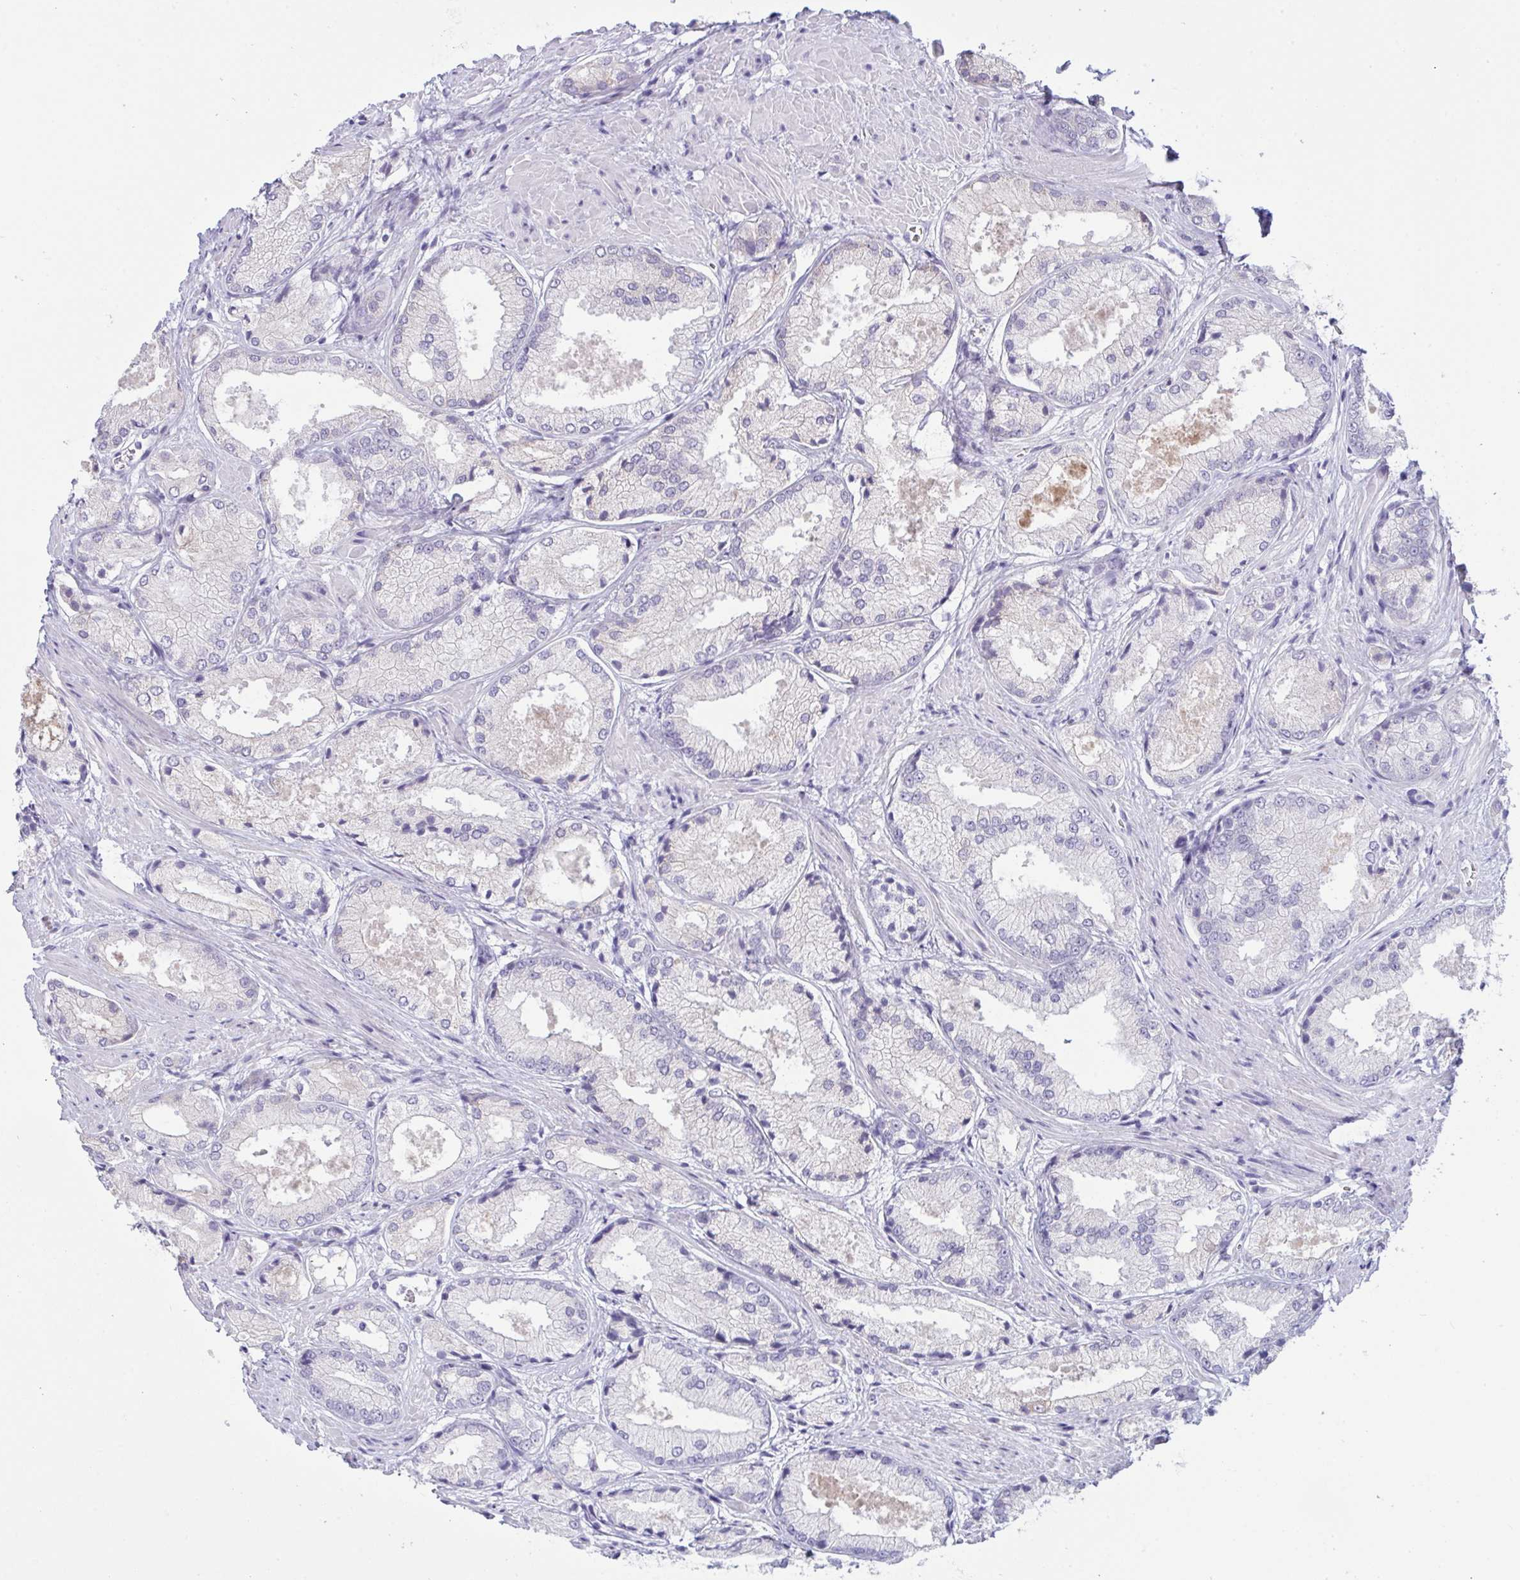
{"staining": {"intensity": "negative", "quantity": "none", "location": "none"}, "tissue": "prostate cancer", "cell_type": "Tumor cells", "image_type": "cancer", "snomed": [{"axis": "morphology", "description": "Adenocarcinoma, High grade"}, {"axis": "topography", "description": "Prostate"}], "caption": "IHC photomicrograph of human prostate adenocarcinoma (high-grade) stained for a protein (brown), which shows no staining in tumor cells.", "gene": "TENT5D", "patient": {"sex": "male", "age": 68}}